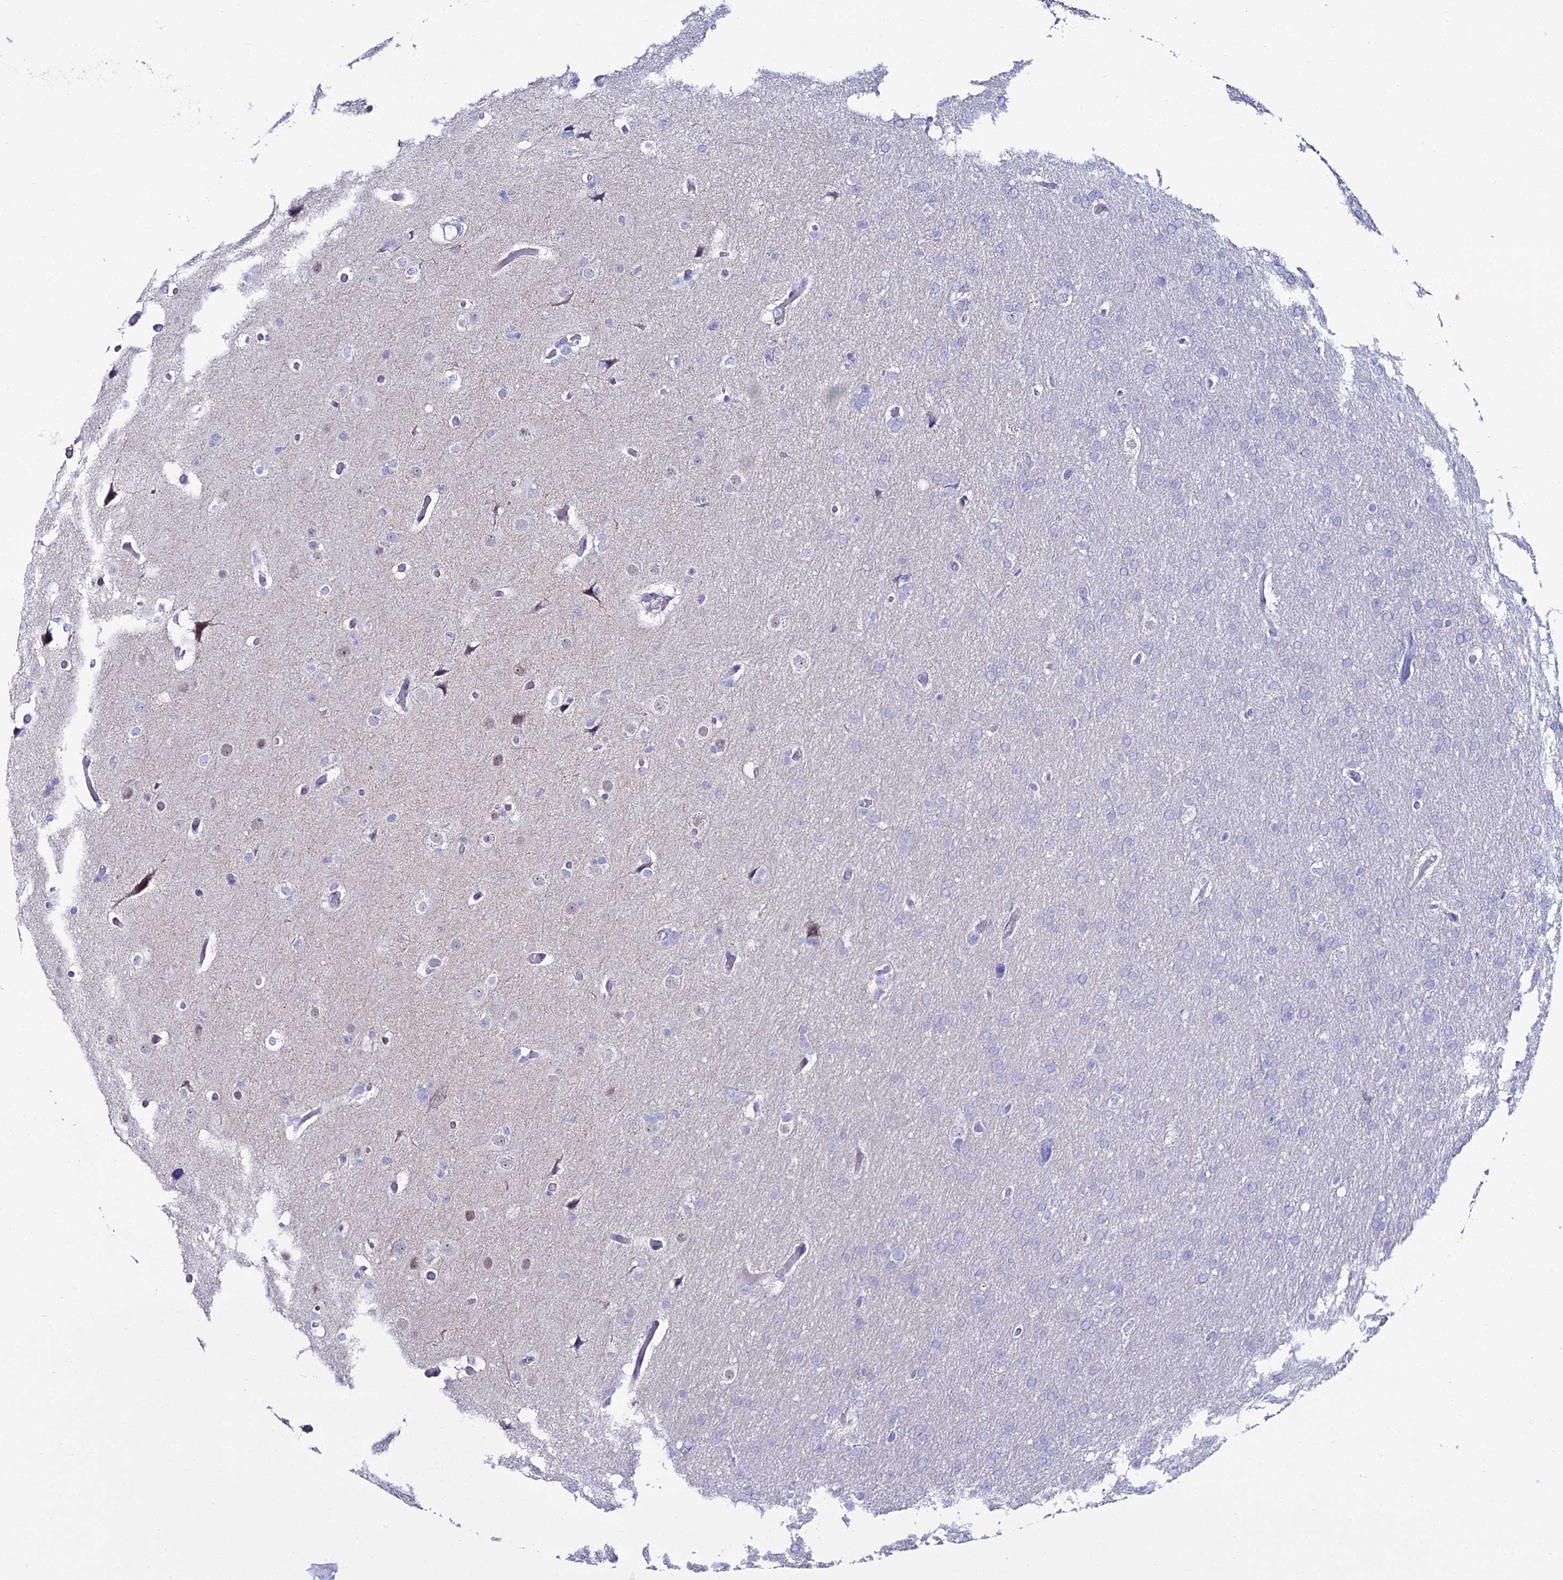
{"staining": {"intensity": "negative", "quantity": "none", "location": "none"}, "tissue": "glioma", "cell_type": "Tumor cells", "image_type": "cancer", "snomed": [{"axis": "morphology", "description": "Glioma, malignant, High grade"}, {"axis": "topography", "description": "Cerebral cortex"}], "caption": "Immunohistochemistry (IHC) of glioma shows no staining in tumor cells. (Brightfield microscopy of DAB (3,3'-diaminobenzidine) immunohistochemistry at high magnification).", "gene": "DHX34", "patient": {"sex": "female", "age": 36}}